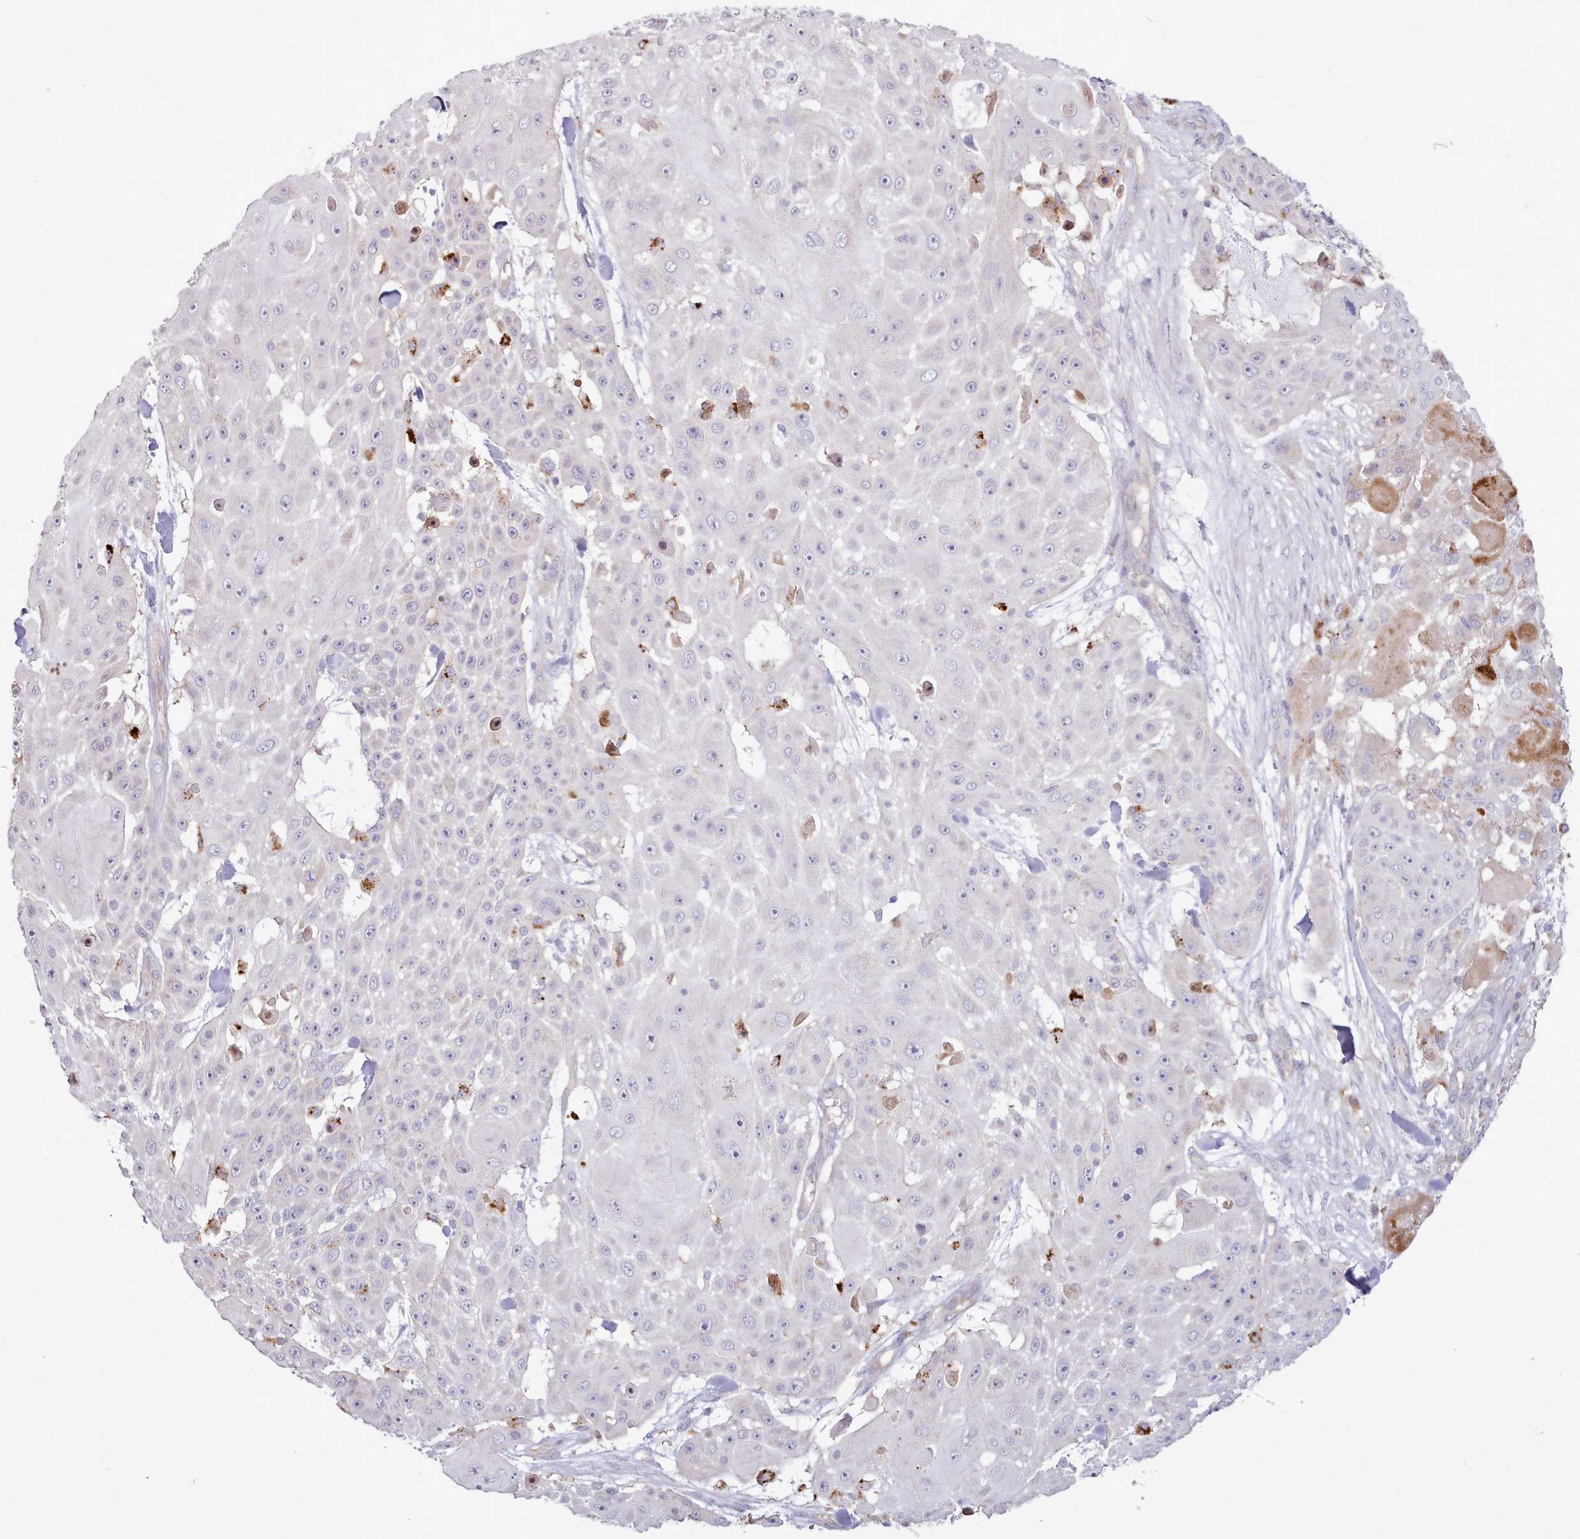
{"staining": {"intensity": "negative", "quantity": "none", "location": "none"}, "tissue": "skin cancer", "cell_type": "Tumor cells", "image_type": "cancer", "snomed": [{"axis": "morphology", "description": "Squamous cell carcinoma, NOS"}, {"axis": "topography", "description": "Skin"}], "caption": "The image demonstrates no staining of tumor cells in squamous cell carcinoma (skin).", "gene": "SRD5A1", "patient": {"sex": "female", "age": 86}}